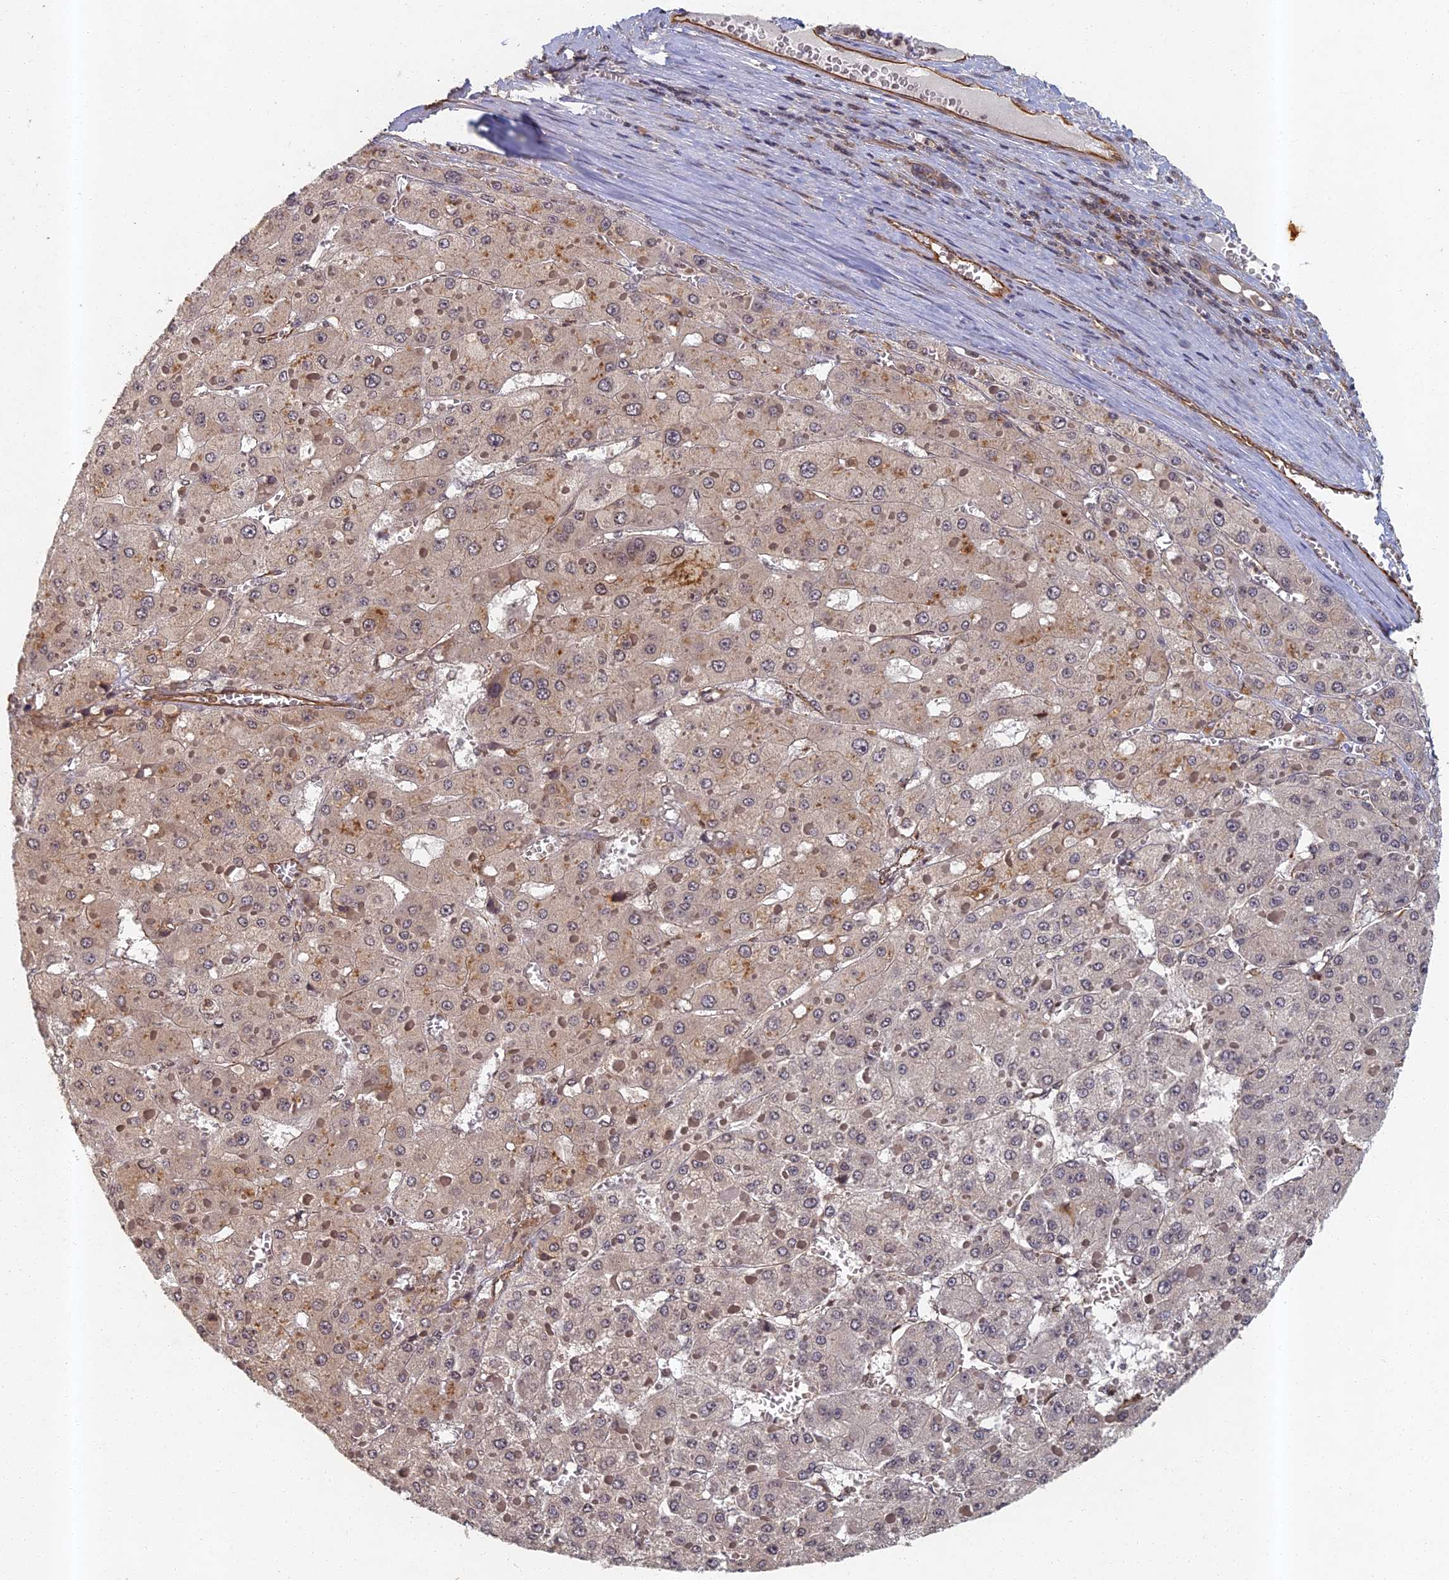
{"staining": {"intensity": "weak", "quantity": "25%-75%", "location": "cytoplasmic/membranous"}, "tissue": "liver cancer", "cell_type": "Tumor cells", "image_type": "cancer", "snomed": [{"axis": "morphology", "description": "Carcinoma, Hepatocellular, NOS"}, {"axis": "topography", "description": "Liver"}], "caption": "Immunohistochemical staining of liver hepatocellular carcinoma exhibits weak cytoplasmic/membranous protein positivity in about 25%-75% of tumor cells. (DAB (3,3'-diaminobenzidine) IHC with brightfield microscopy, high magnification).", "gene": "ABCB10", "patient": {"sex": "female", "age": 73}}